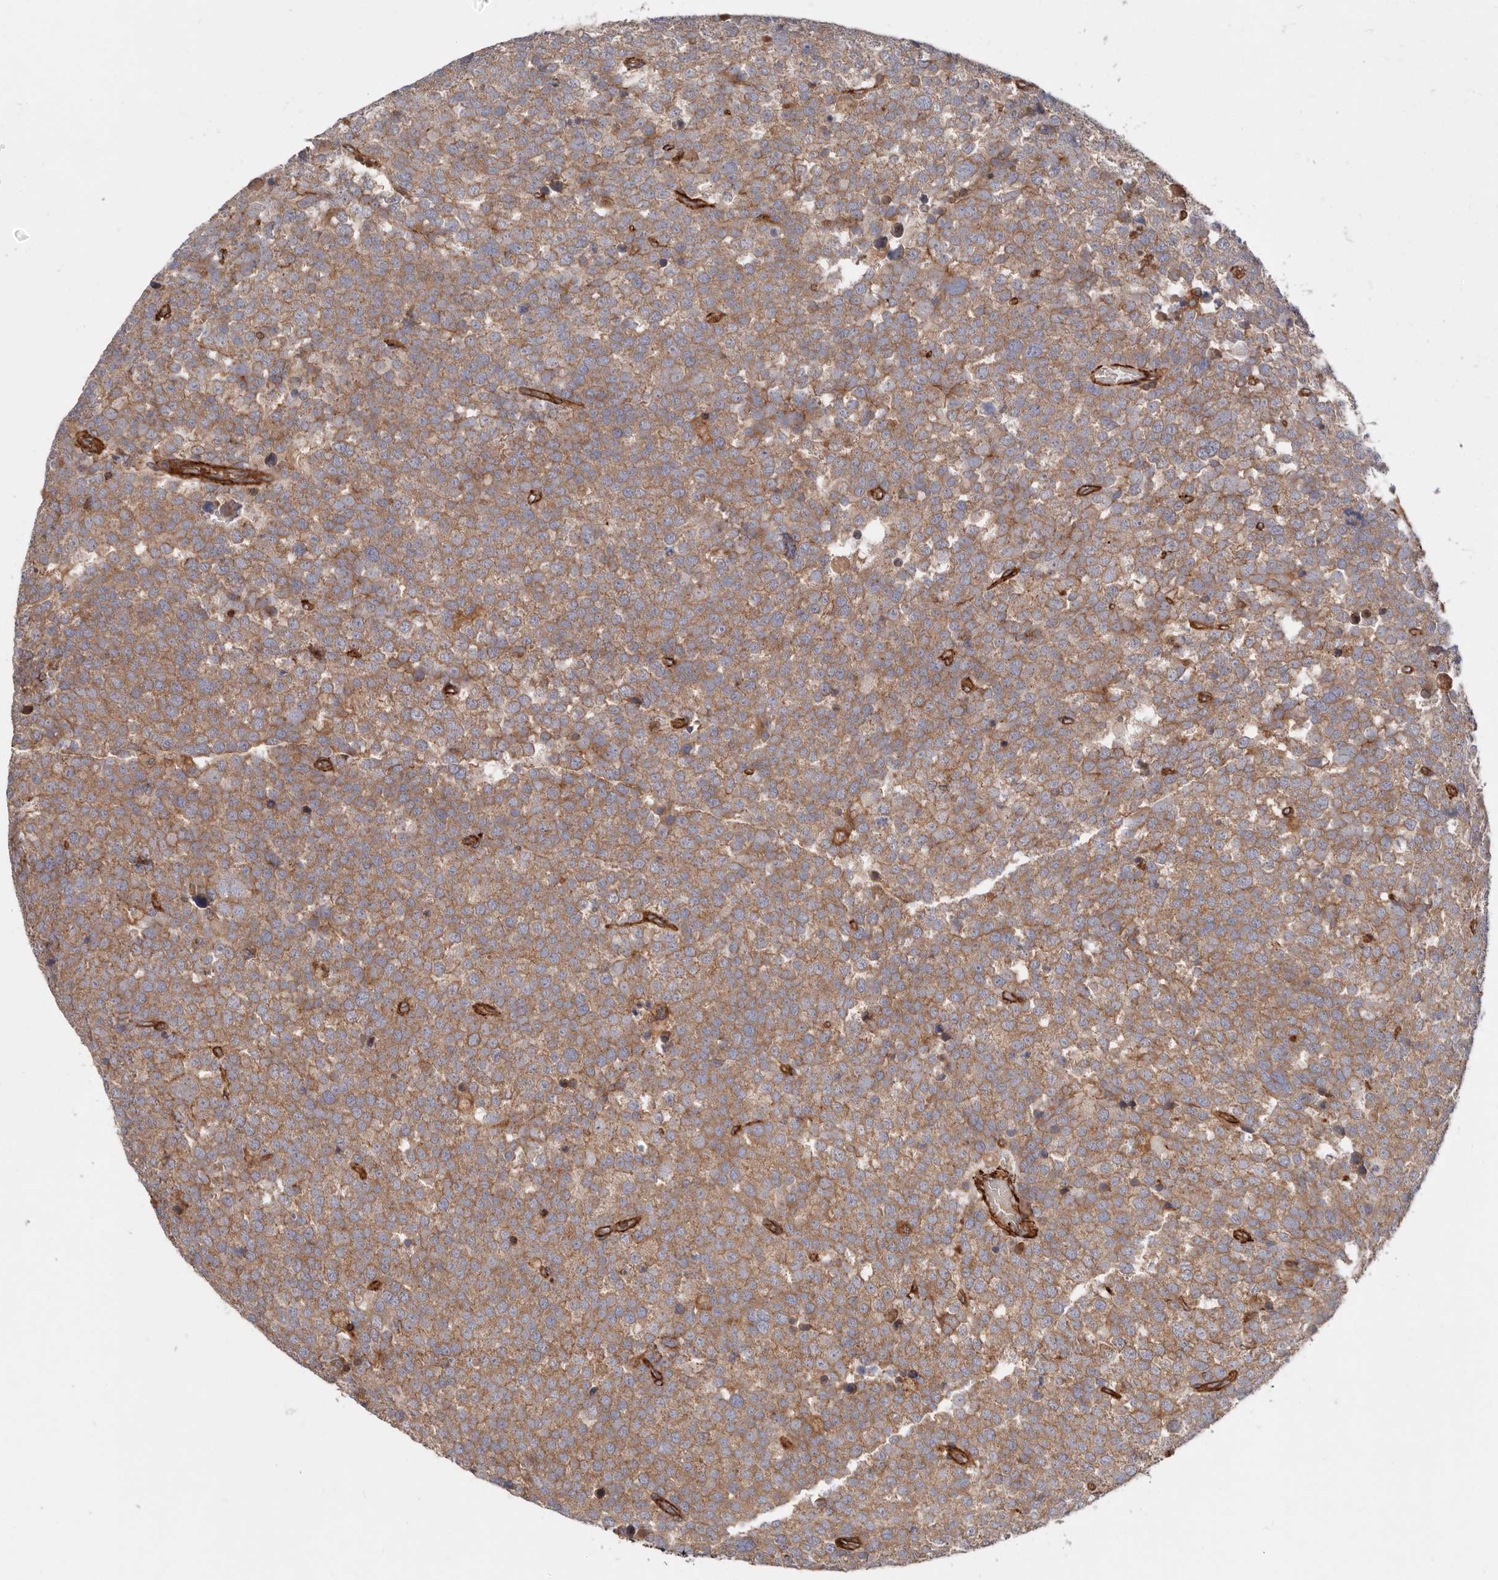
{"staining": {"intensity": "moderate", "quantity": ">75%", "location": "cytoplasmic/membranous"}, "tissue": "testis cancer", "cell_type": "Tumor cells", "image_type": "cancer", "snomed": [{"axis": "morphology", "description": "Seminoma, NOS"}, {"axis": "topography", "description": "Testis"}], "caption": "A micrograph showing moderate cytoplasmic/membranous expression in approximately >75% of tumor cells in testis cancer (seminoma), as visualized by brown immunohistochemical staining.", "gene": "TMC7", "patient": {"sex": "male", "age": 71}}